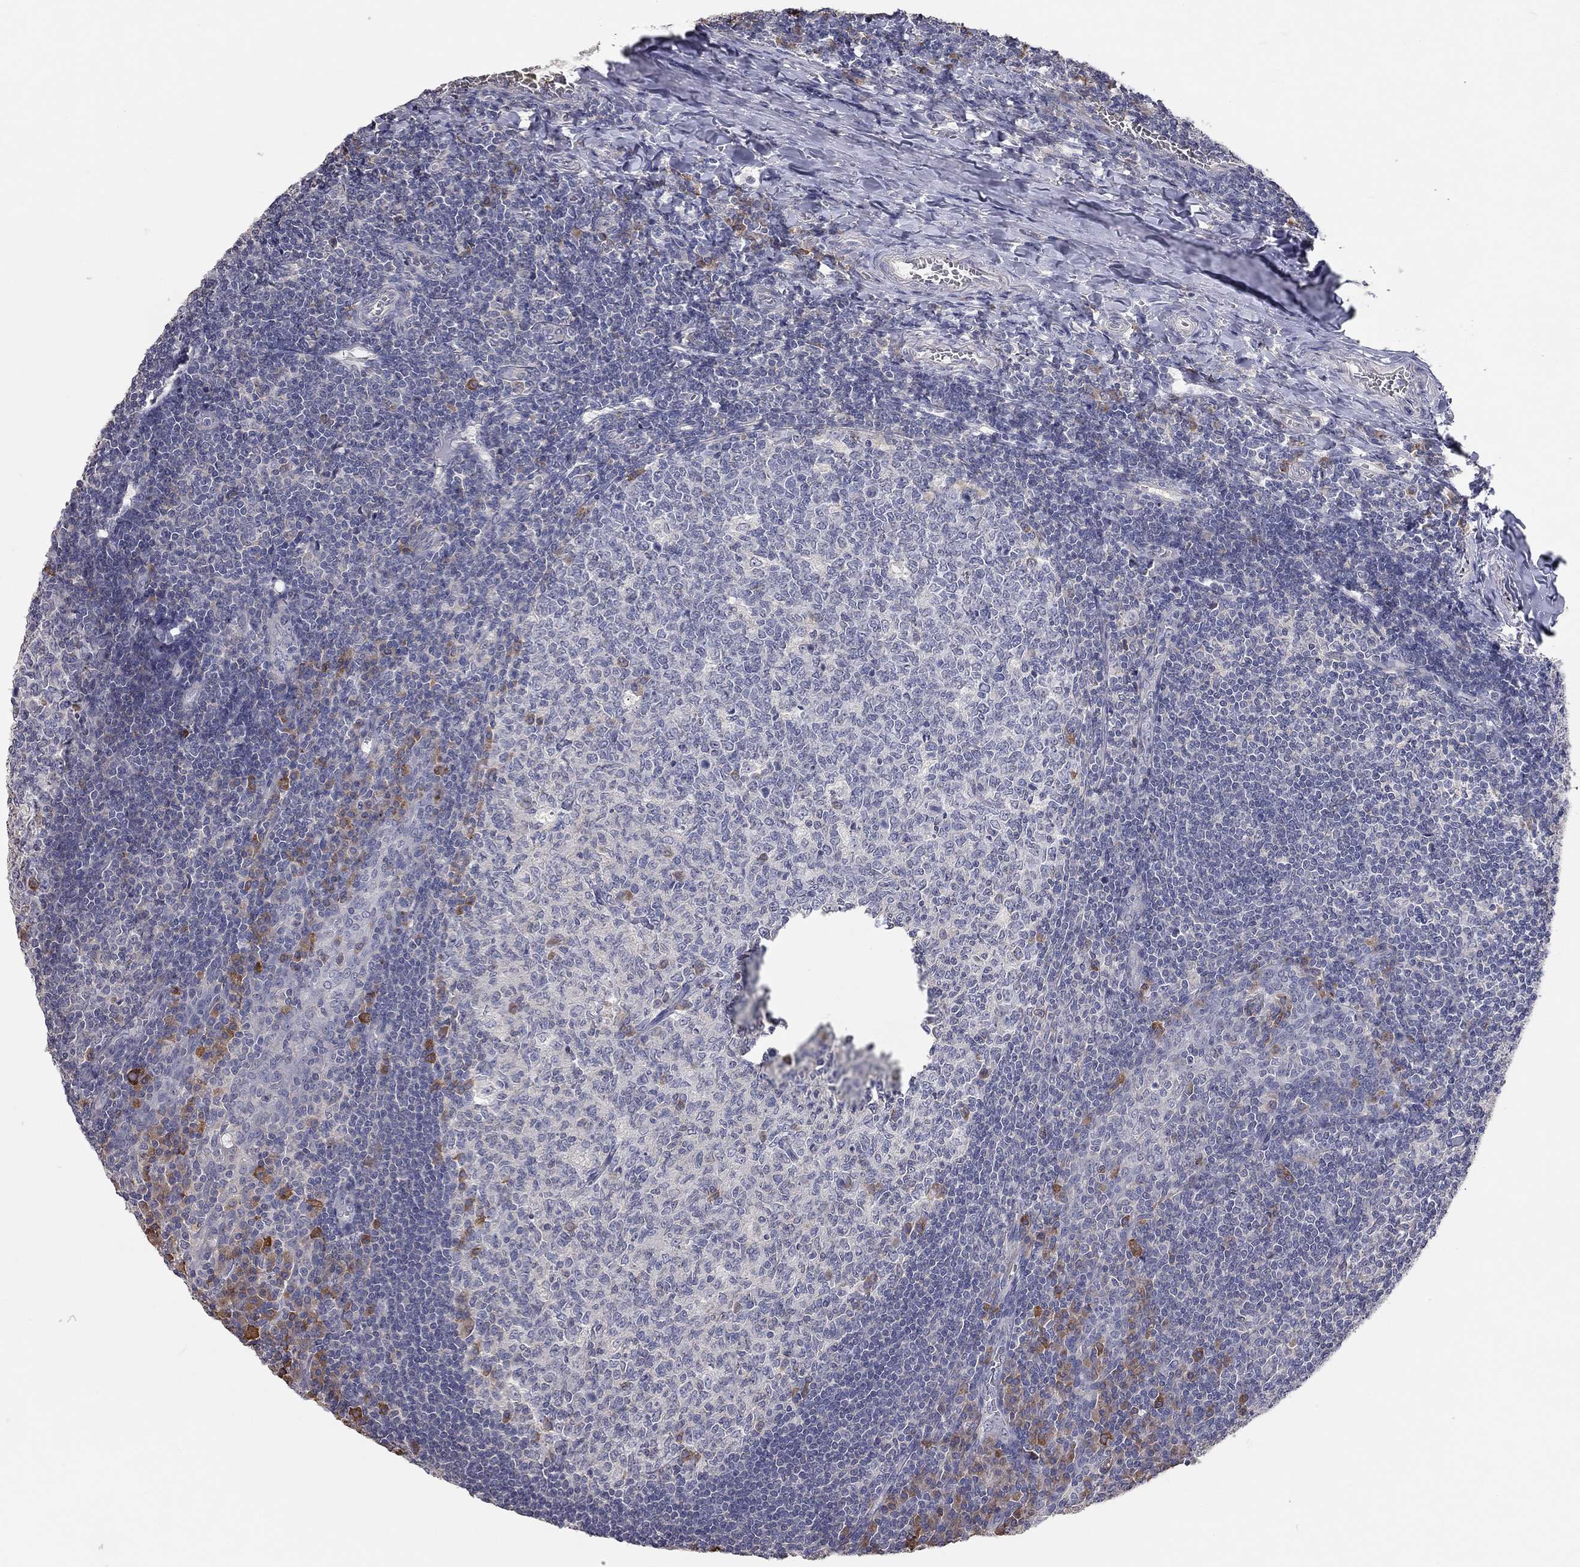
{"staining": {"intensity": "strong", "quantity": "<25%", "location": "cytoplasmic/membranous"}, "tissue": "tonsil", "cell_type": "Germinal center cells", "image_type": "normal", "snomed": [{"axis": "morphology", "description": "Normal tissue, NOS"}, {"axis": "topography", "description": "Tonsil"}], "caption": "Strong cytoplasmic/membranous positivity for a protein is identified in about <25% of germinal center cells of unremarkable tonsil using immunohistochemistry.", "gene": "XAGE2", "patient": {"sex": "female", "age": 13}}